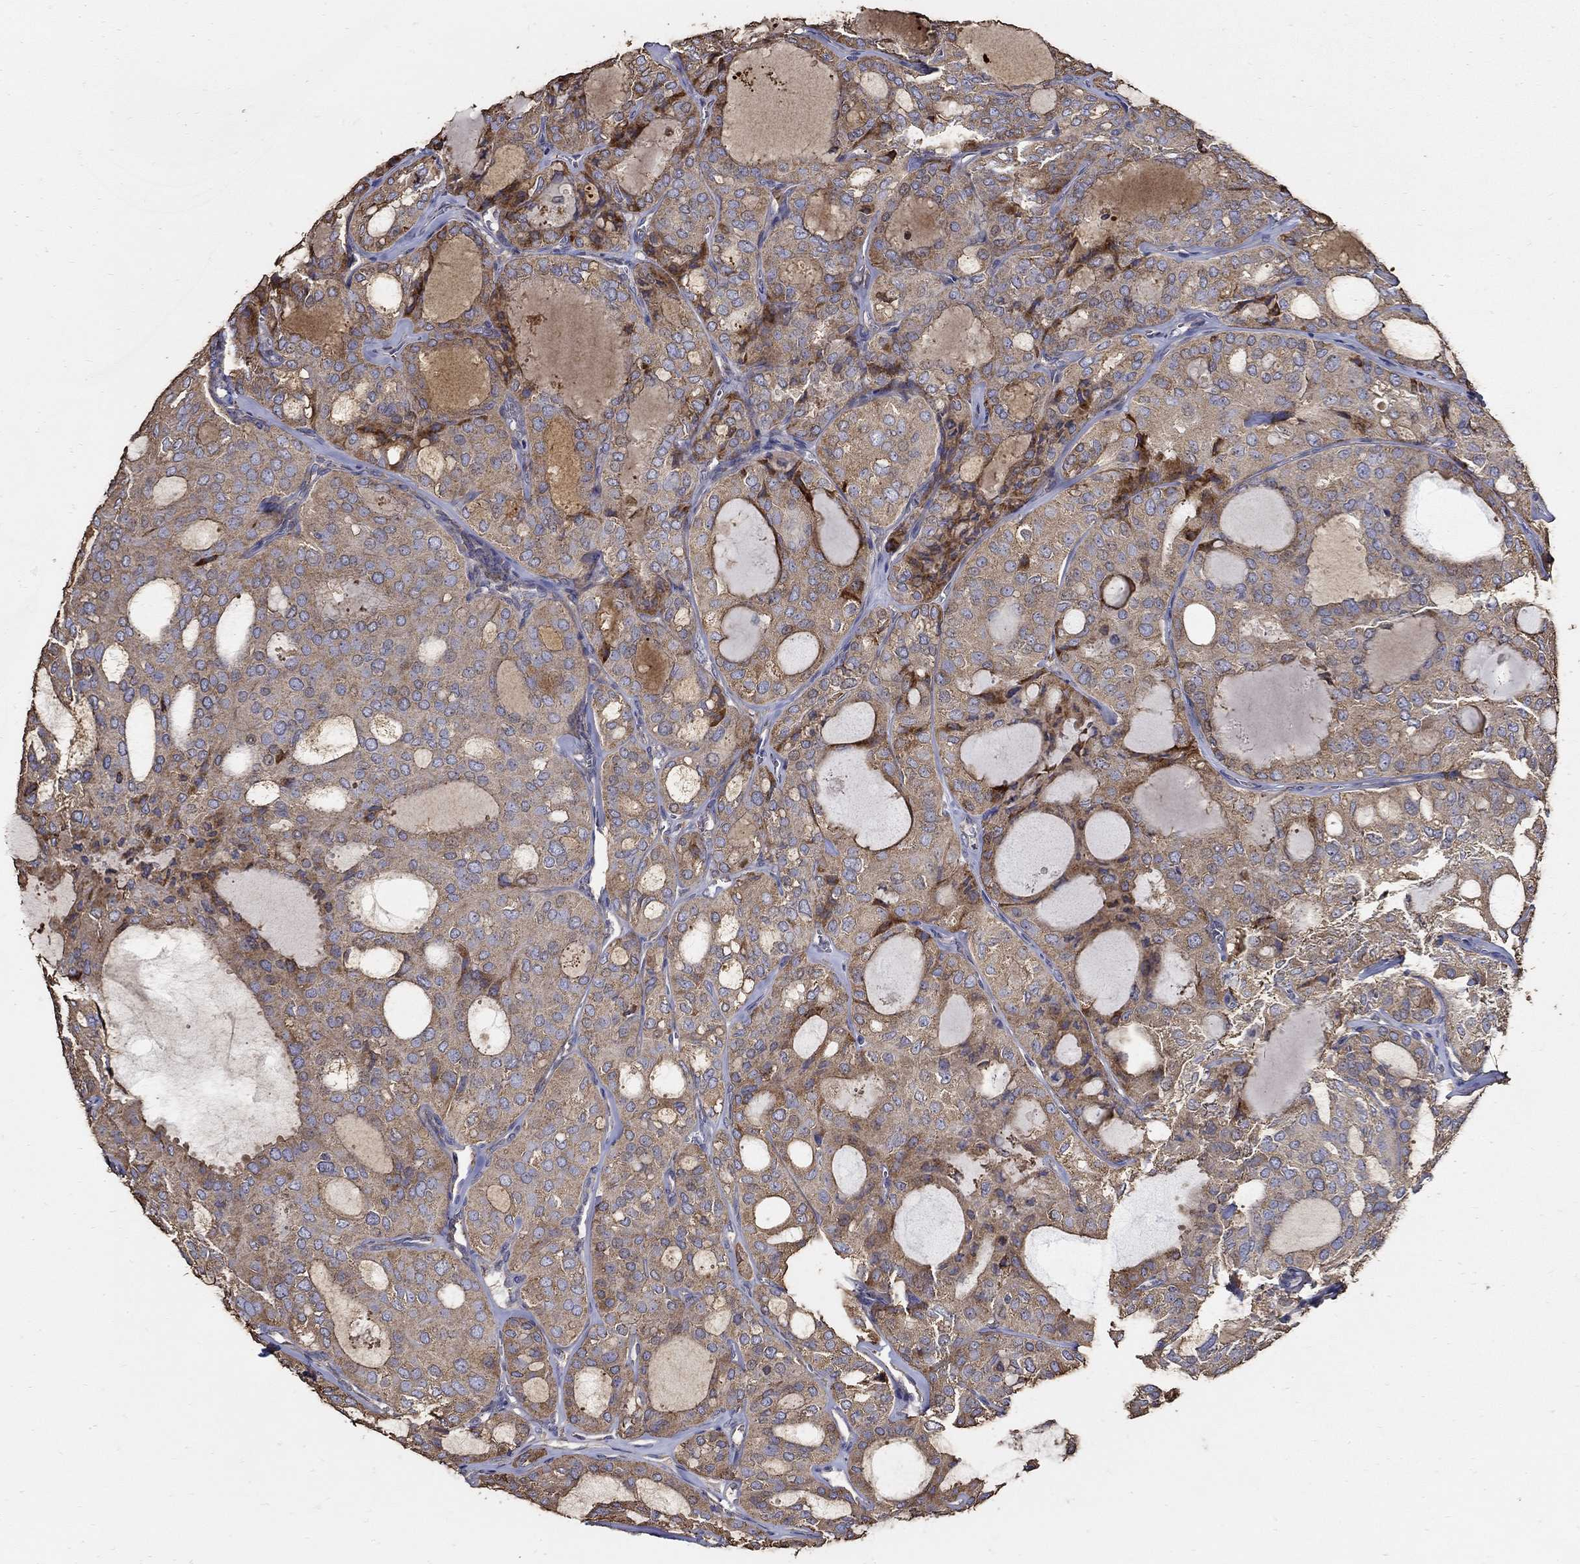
{"staining": {"intensity": "moderate", "quantity": "25%-75%", "location": "cytoplasmic/membranous"}, "tissue": "thyroid cancer", "cell_type": "Tumor cells", "image_type": "cancer", "snomed": [{"axis": "morphology", "description": "Follicular adenoma carcinoma, NOS"}, {"axis": "topography", "description": "Thyroid gland"}], "caption": "Immunohistochemical staining of thyroid follicular adenoma carcinoma displays medium levels of moderate cytoplasmic/membranous staining in about 25%-75% of tumor cells. (Stains: DAB (3,3'-diaminobenzidine) in brown, nuclei in blue, Microscopy: brightfield microscopy at high magnification).", "gene": "EMILIN3", "patient": {"sex": "male", "age": 75}}